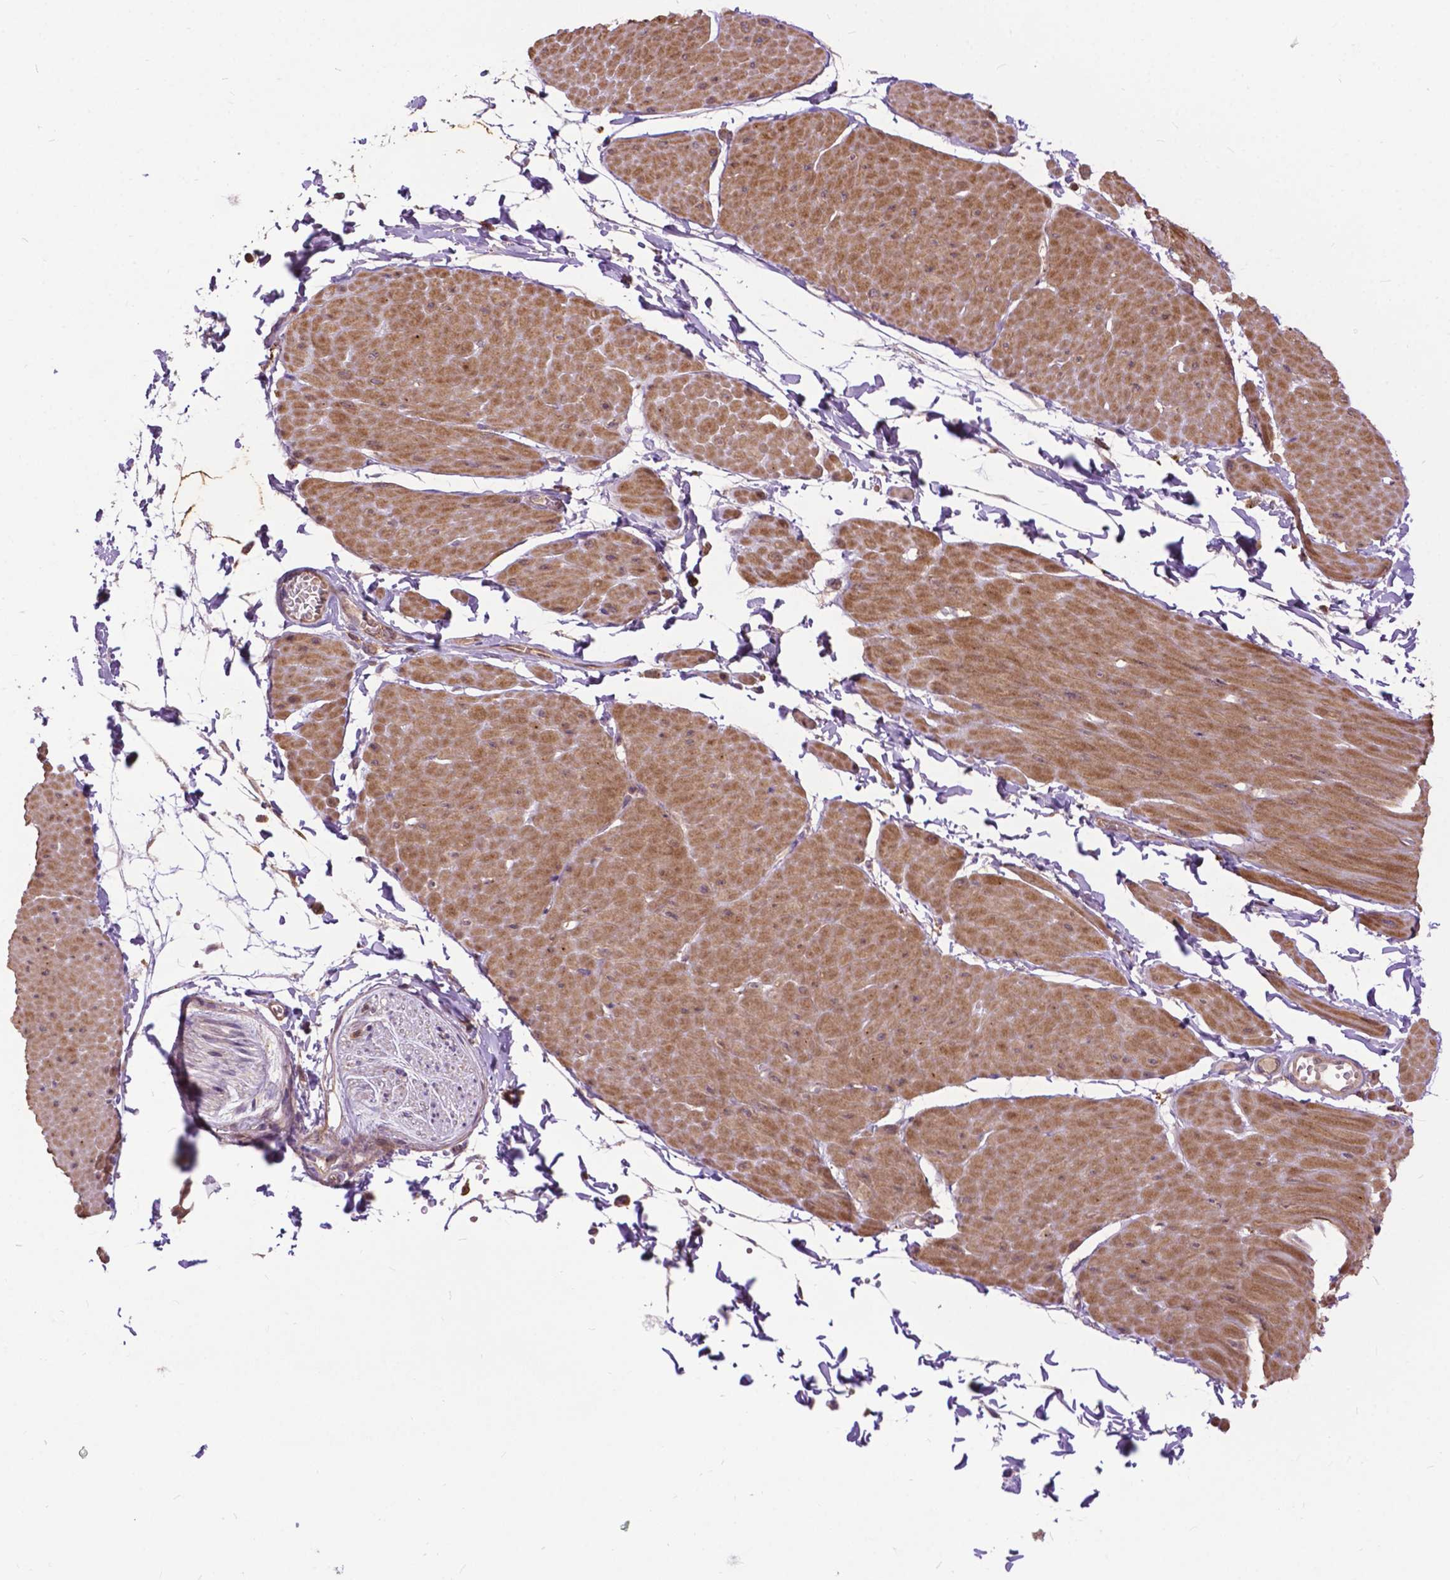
{"staining": {"intensity": "negative", "quantity": "none", "location": "none"}, "tissue": "adipose tissue", "cell_type": "Adipocytes", "image_type": "normal", "snomed": [{"axis": "morphology", "description": "Normal tissue, NOS"}, {"axis": "topography", "description": "Smooth muscle"}, {"axis": "topography", "description": "Peripheral nerve tissue"}], "caption": "Immunohistochemistry (IHC) image of unremarkable adipose tissue stained for a protein (brown), which reveals no positivity in adipocytes. Nuclei are stained in blue.", "gene": "CHMP4A", "patient": {"sex": "male", "age": 58}}